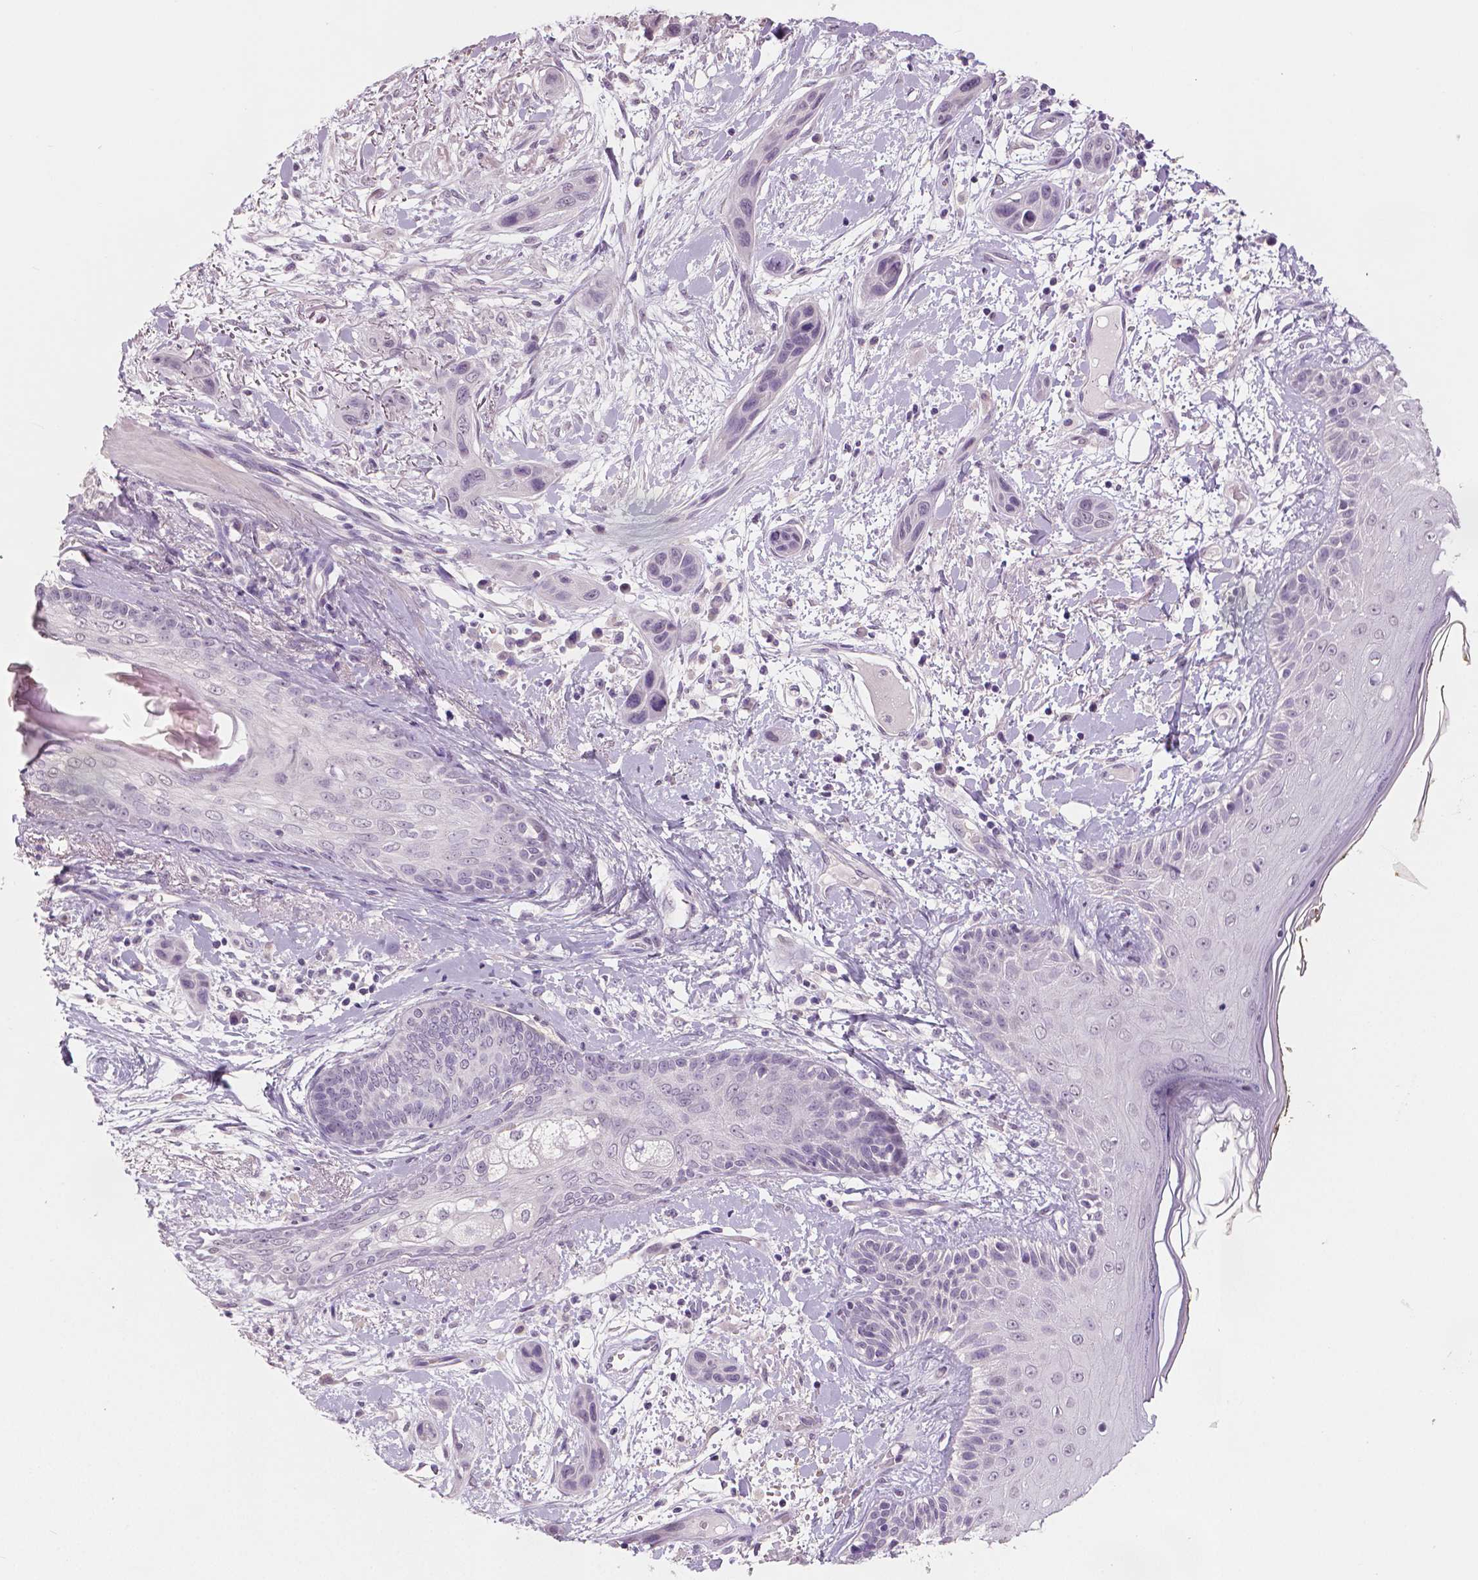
{"staining": {"intensity": "negative", "quantity": "none", "location": "none"}, "tissue": "skin cancer", "cell_type": "Tumor cells", "image_type": "cancer", "snomed": [{"axis": "morphology", "description": "Squamous cell carcinoma, NOS"}, {"axis": "topography", "description": "Skin"}], "caption": "This is an immunohistochemistry (IHC) image of human squamous cell carcinoma (skin). There is no staining in tumor cells.", "gene": "NECAB1", "patient": {"sex": "male", "age": 79}}